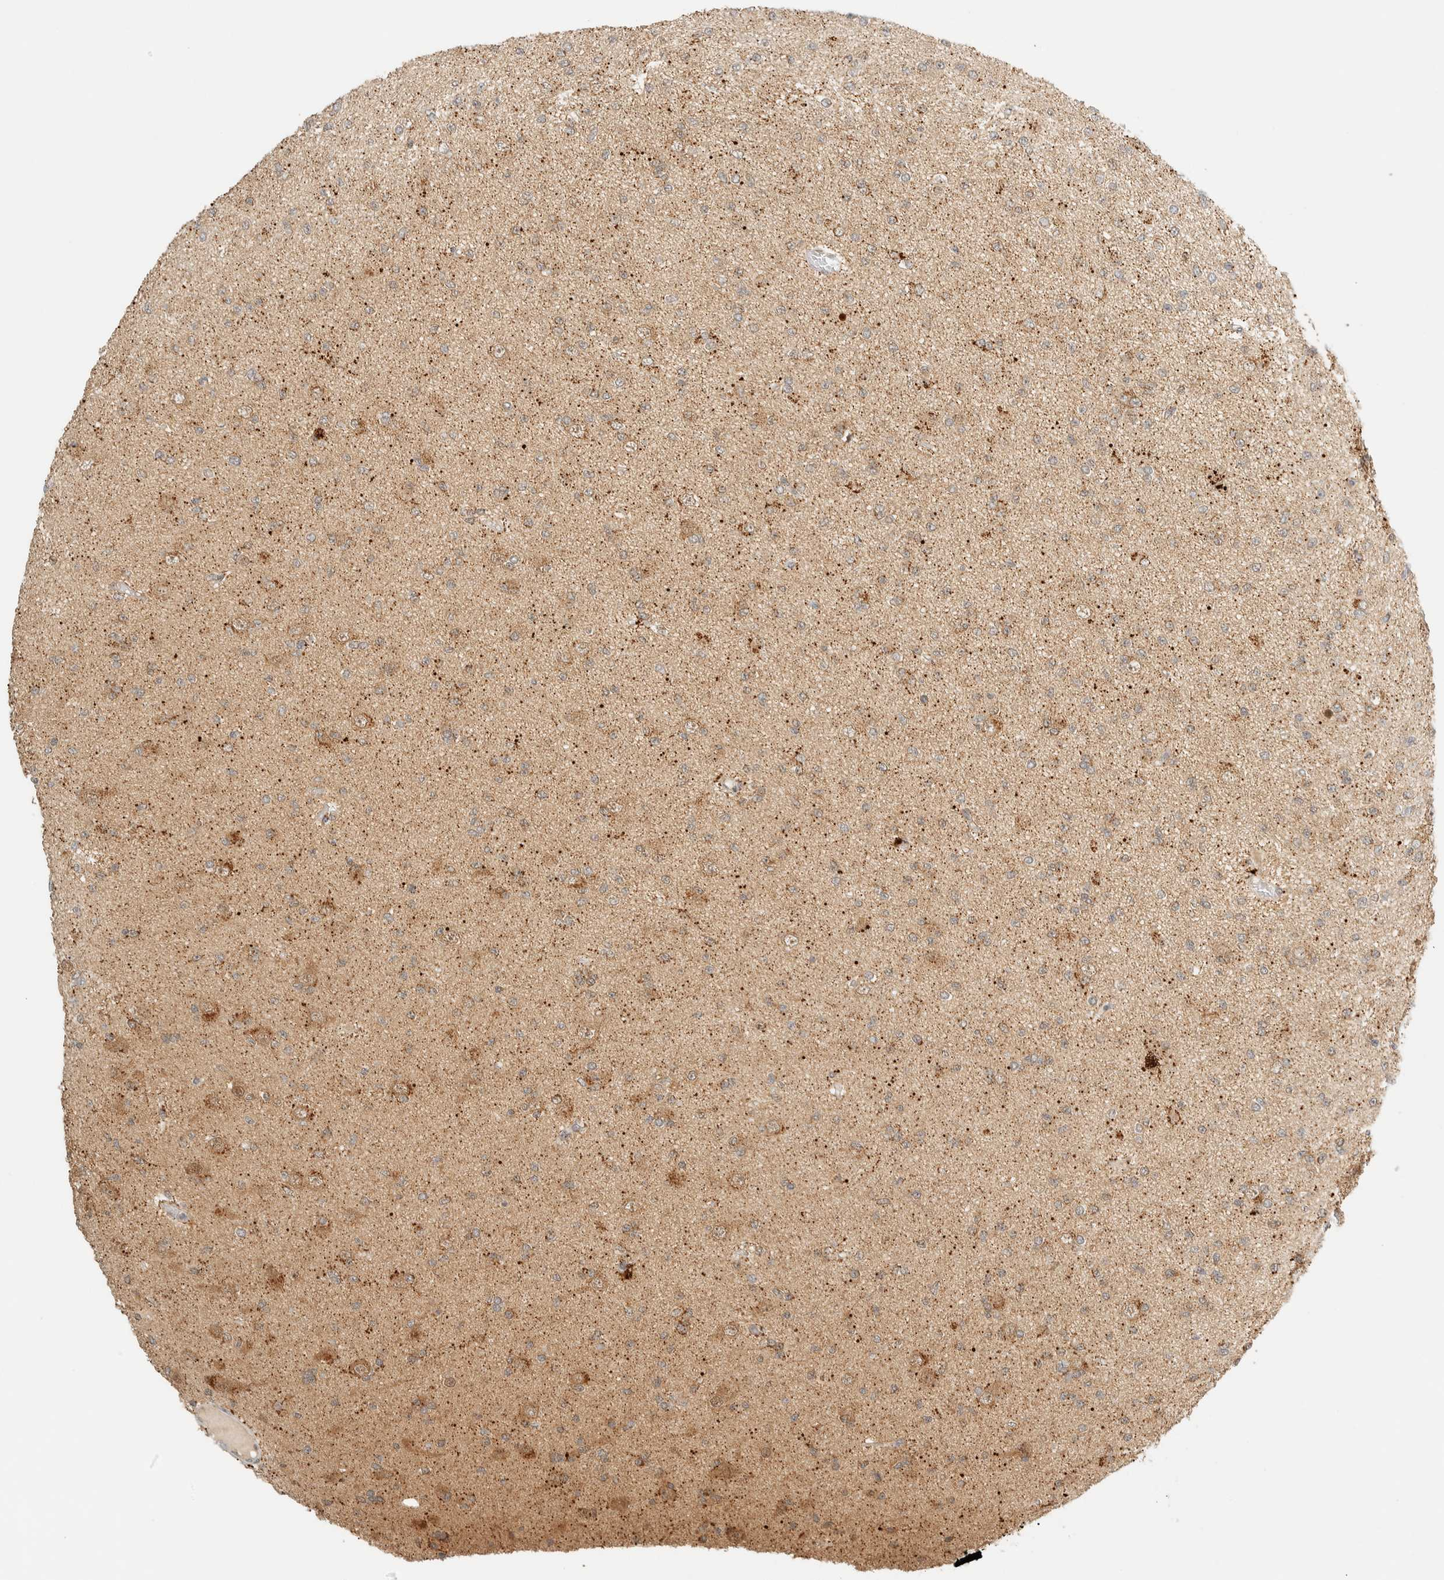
{"staining": {"intensity": "weak", "quantity": "<25%", "location": "cytoplasmic/membranous"}, "tissue": "glioma", "cell_type": "Tumor cells", "image_type": "cancer", "snomed": [{"axis": "morphology", "description": "Glioma, malignant, Low grade"}, {"axis": "topography", "description": "Brain"}], "caption": "Glioma was stained to show a protein in brown. There is no significant positivity in tumor cells. Nuclei are stained in blue.", "gene": "KIFAP3", "patient": {"sex": "female", "age": 22}}